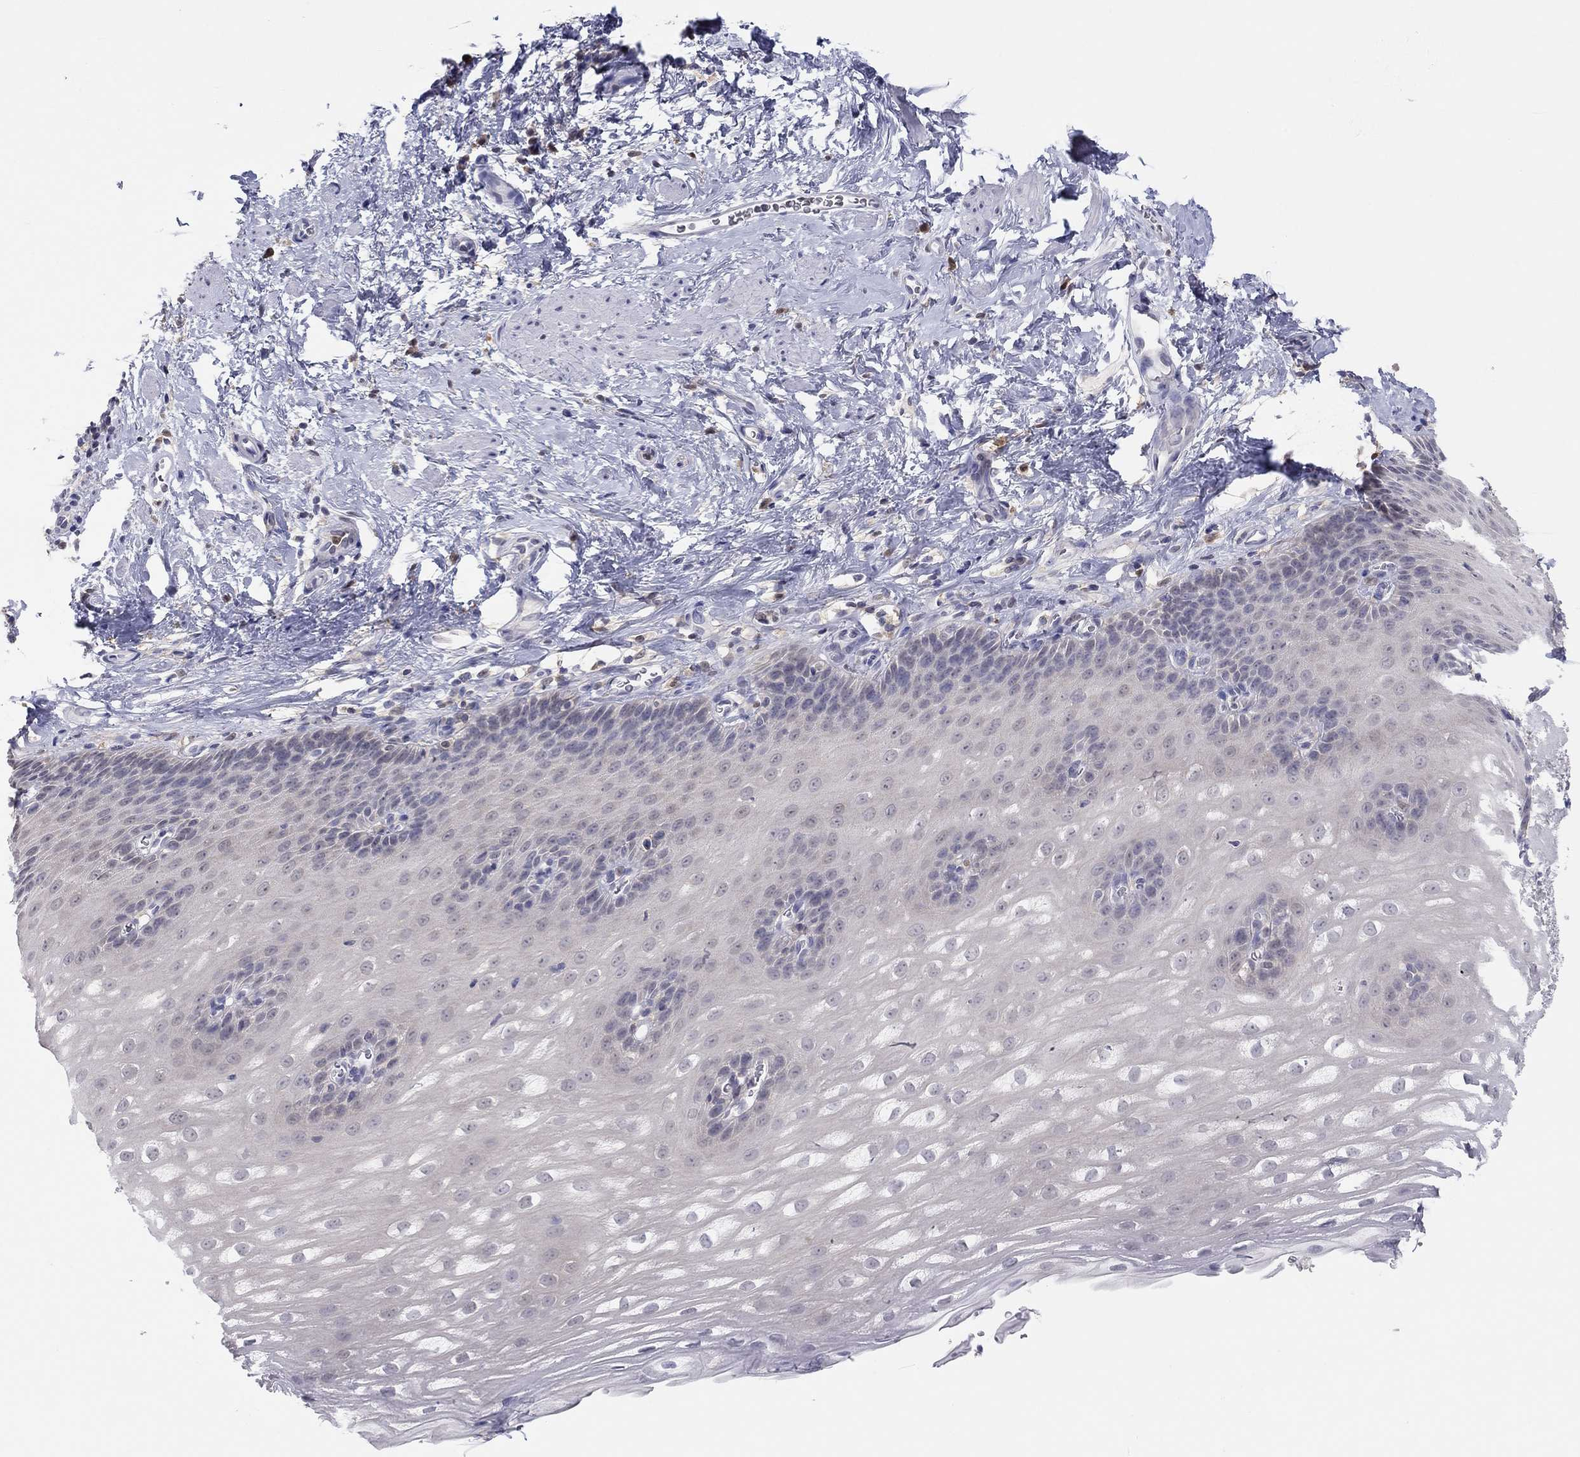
{"staining": {"intensity": "weak", "quantity": "<25%", "location": "cytoplasmic/membranous"}, "tissue": "esophagus", "cell_type": "Squamous epithelial cells", "image_type": "normal", "snomed": [{"axis": "morphology", "description": "Normal tissue, NOS"}, {"axis": "topography", "description": "Esophagus"}], "caption": "High magnification brightfield microscopy of benign esophagus stained with DAB (brown) and counterstained with hematoxylin (blue): squamous epithelial cells show no significant staining. (DAB immunohistochemistry, high magnification).", "gene": "PDXK", "patient": {"sex": "male", "age": 64}}